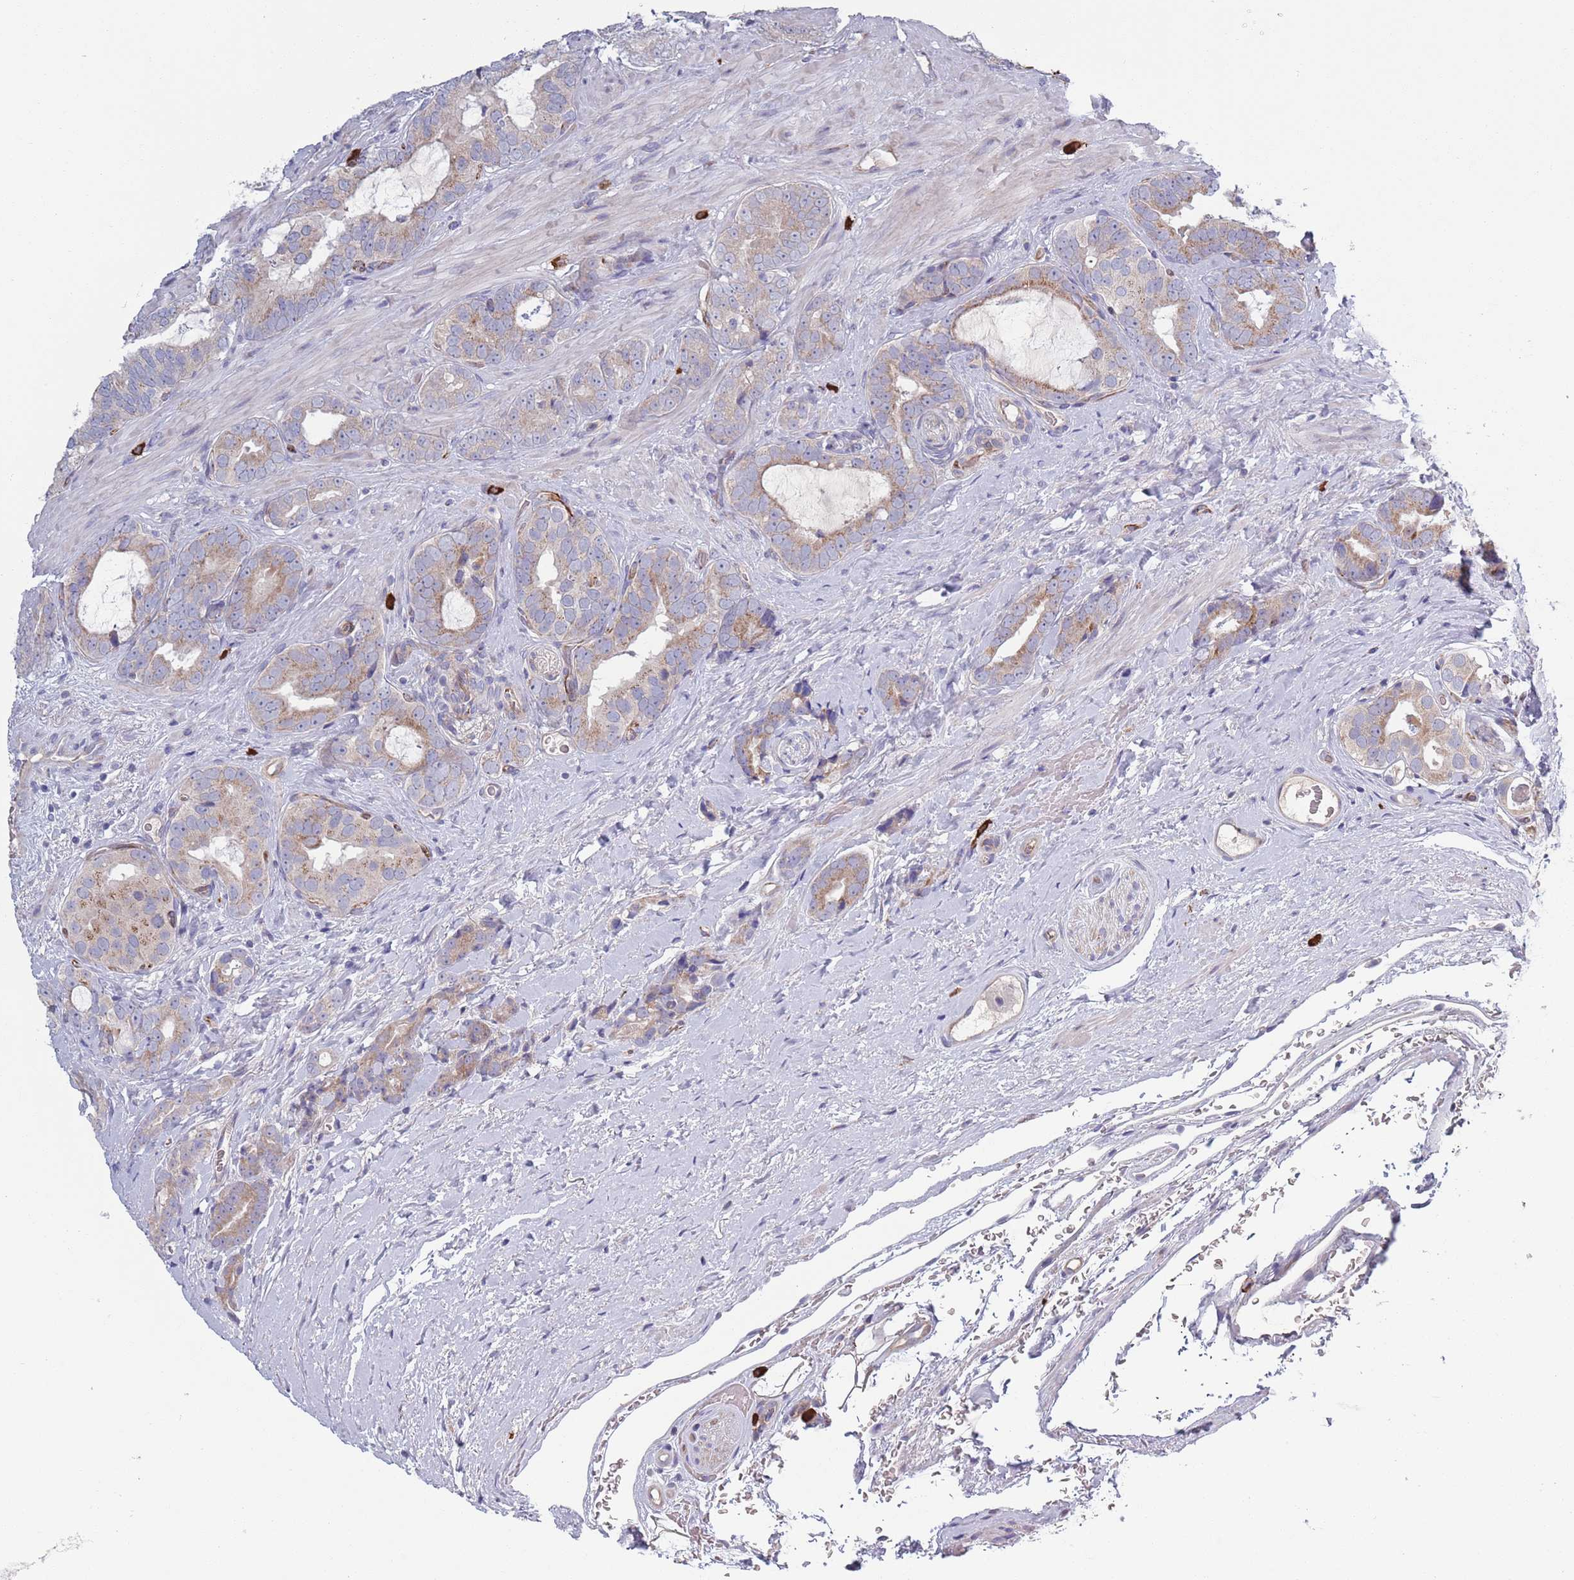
{"staining": {"intensity": "moderate", "quantity": "25%-75%", "location": "cytoplasmic/membranous"}, "tissue": "prostate cancer", "cell_type": "Tumor cells", "image_type": "cancer", "snomed": [{"axis": "morphology", "description": "Adenocarcinoma, High grade"}, {"axis": "topography", "description": "Prostate"}], "caption": "Prostate high-grade adenocarcinoma stained for a protein (brown) displays moderate cytoplasmic/membranous positive staining in about 25%-75% of tumor cells.", "gene": "TYW1", "patient": {"sex": "male", "age": 71}}